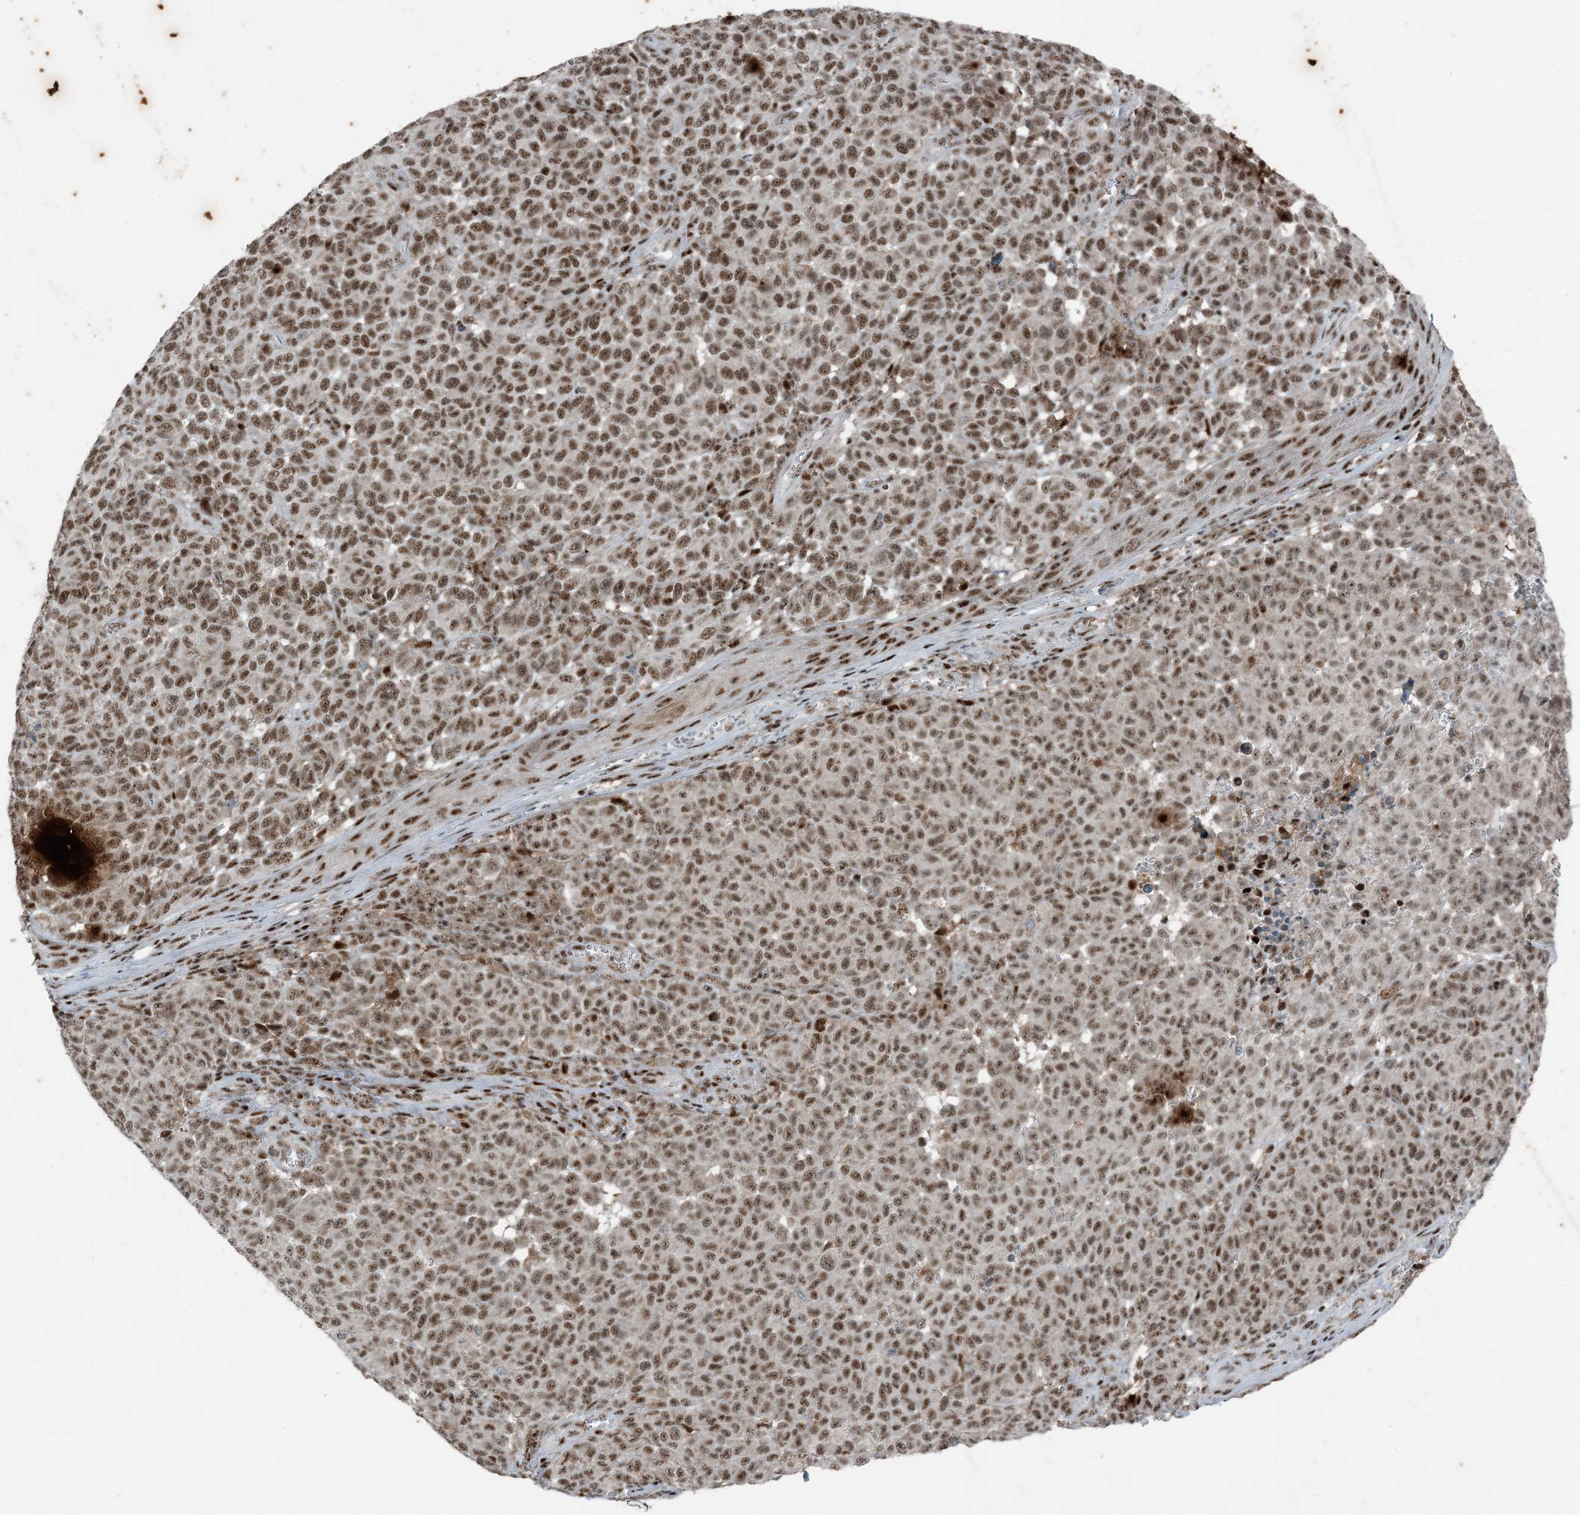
{"staining": {"intensity": "moderate", "quantity": ">75%", "location": "nuclear"}, "tissue": "melanoma", "cell_type": "Tumor cells", "image_type": "cancer", "snomed": [{"axis": "morphology", "description": "Malignant melanoma, NOS"}, {"axis": "topography", "description": "Skin"}], "caption": "This photomicrograph exhibits malignant melanoma stained with IHC to label a protein in brown. The nuclear of tumor cells show moderate positivity for the protein. Nuclei are counter-stained blue.", "gene": "TADA2B", "patient": {"sex": "male", "age": 49}}